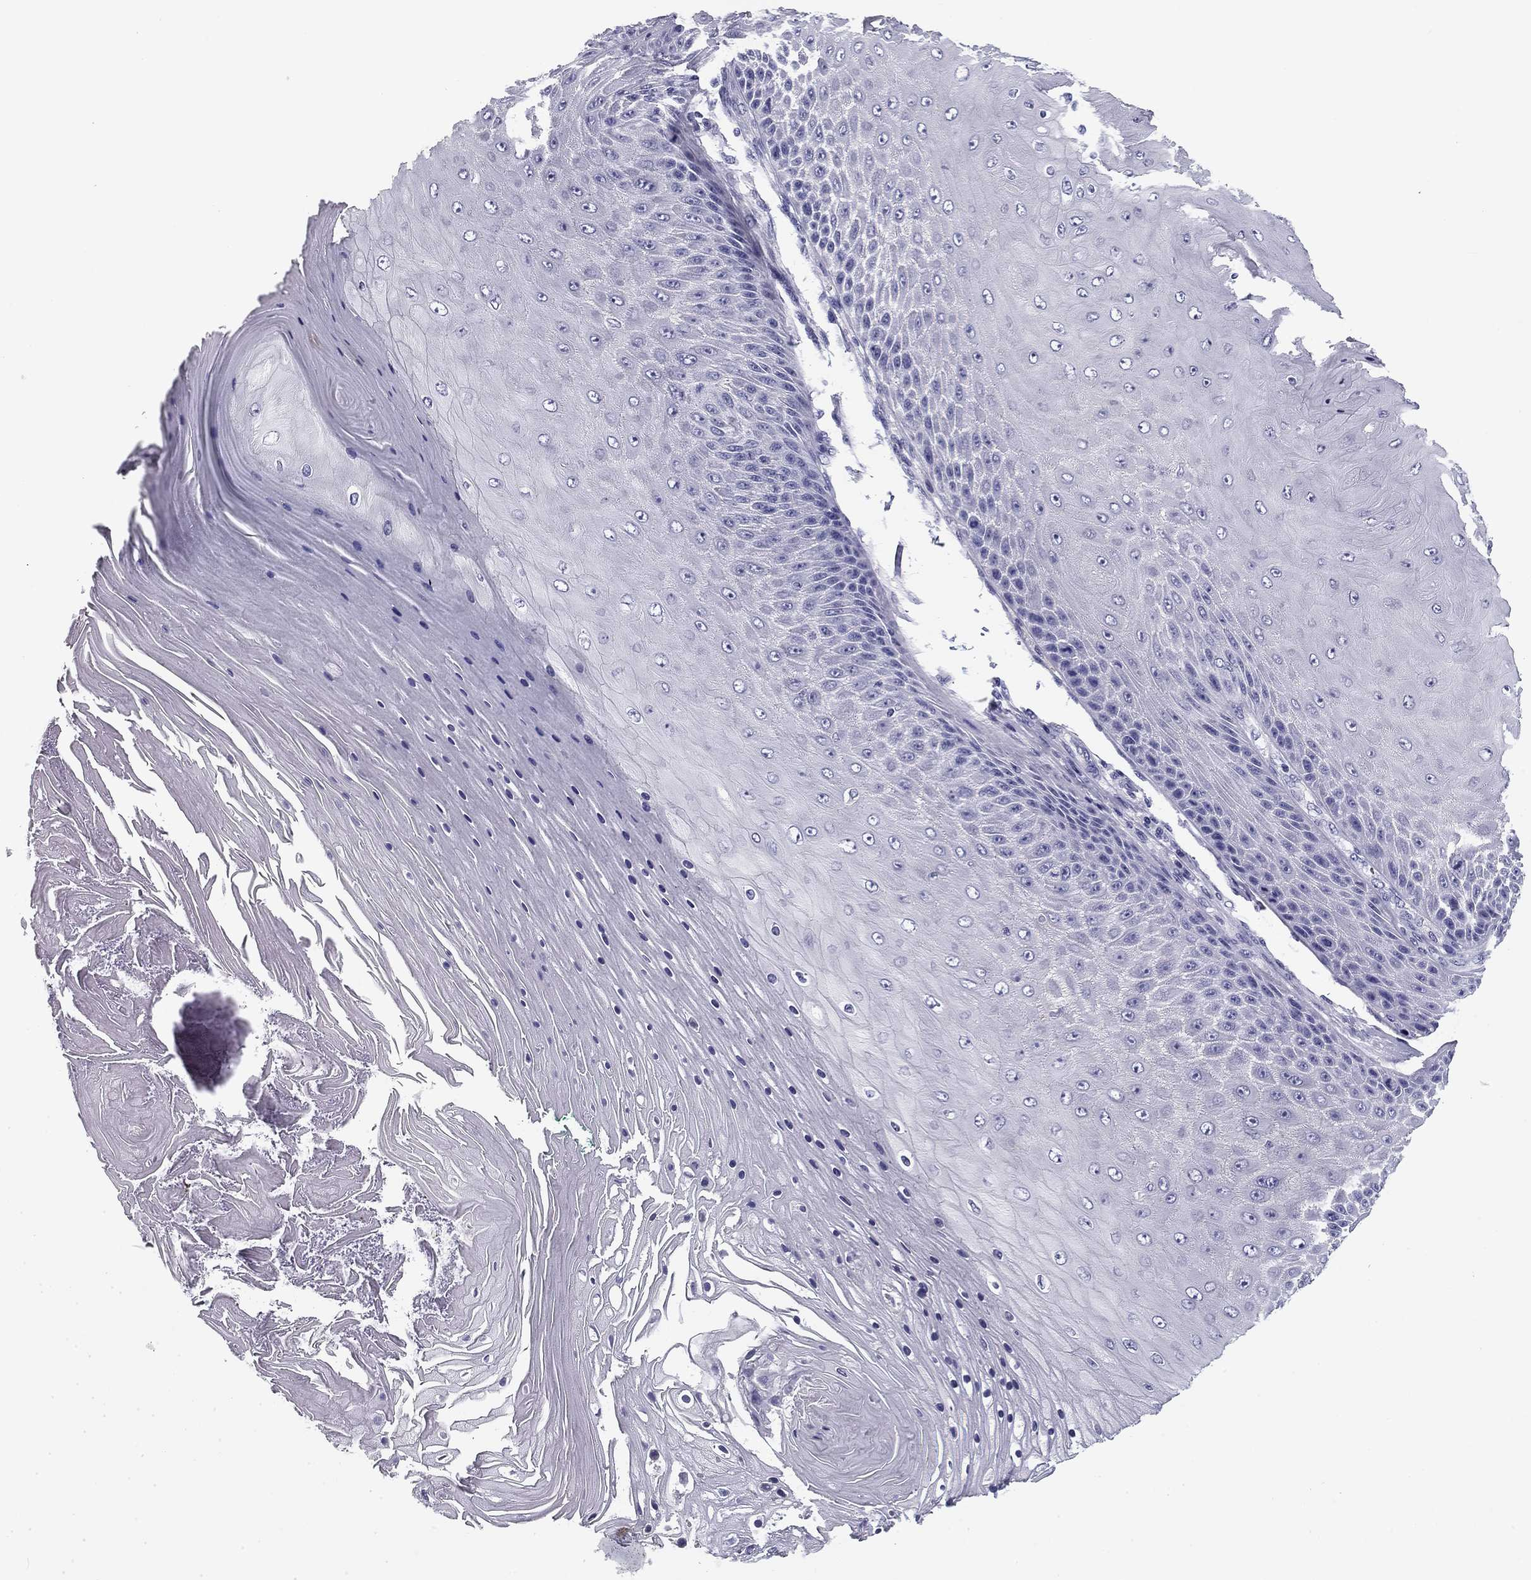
{"staining": {"intensity": "negative", "quantity": "none", "location": "none"}, "tissue": "skin cancer", "cell_type": "Tumor cells", "image_type": "cancer", "snomed": [{"axis": "morphology", "description": "Squamous cell carcinoma, NOS"}, {"axis": "topography", "description": "Skin"}], "caption": "An image of human skin squamous cell carcinoma is negative for staining in tumor cells. (Immunohistochemistry (ihc), brightfield microscopy, high magnification).", "gene": "FLNC", "patient": {"sex": "male", "age": 62}}